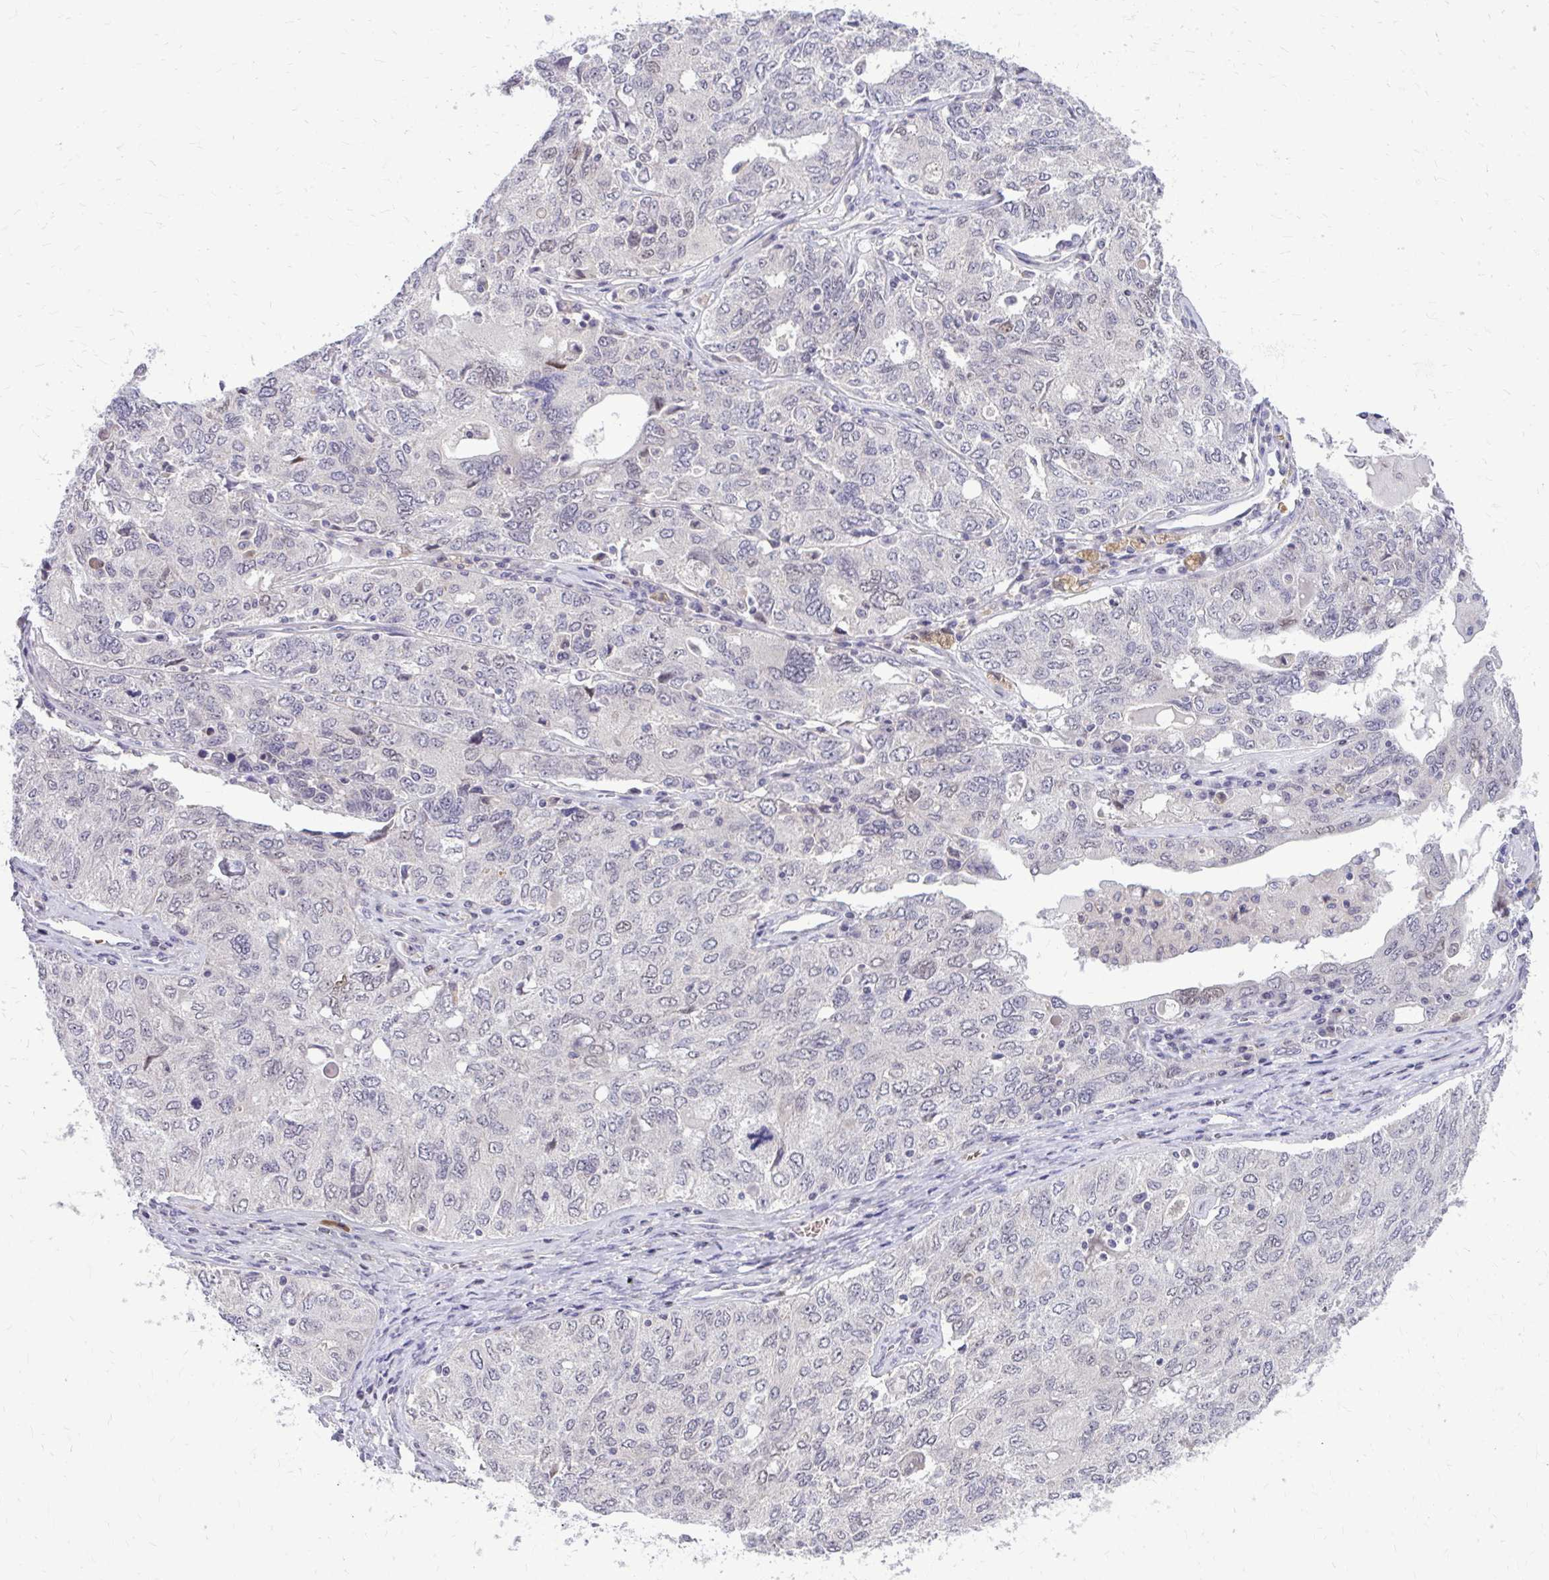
{"staining": {"intensity": "negative", "quantity": "none", "location": "none"}, "tissue": "ovarian cancer", "cell_type": "Tumor cells", "image_type": "cancer", "snomed": [{"axis": "morphology", "description": "Carcinoma, endometroid"}, {"axis": "topography", "description": "Ovary"}], "caption": "Immunohistochemistry image of neoplastic tissue: ovarian endometroid carcinoma stained with DAB (3,3'-diaminobenzidine) reveals no significant protein staining in tumor cells.", "gene": "DPY19L1", "patient": {"sex": "female", "age": 62}}